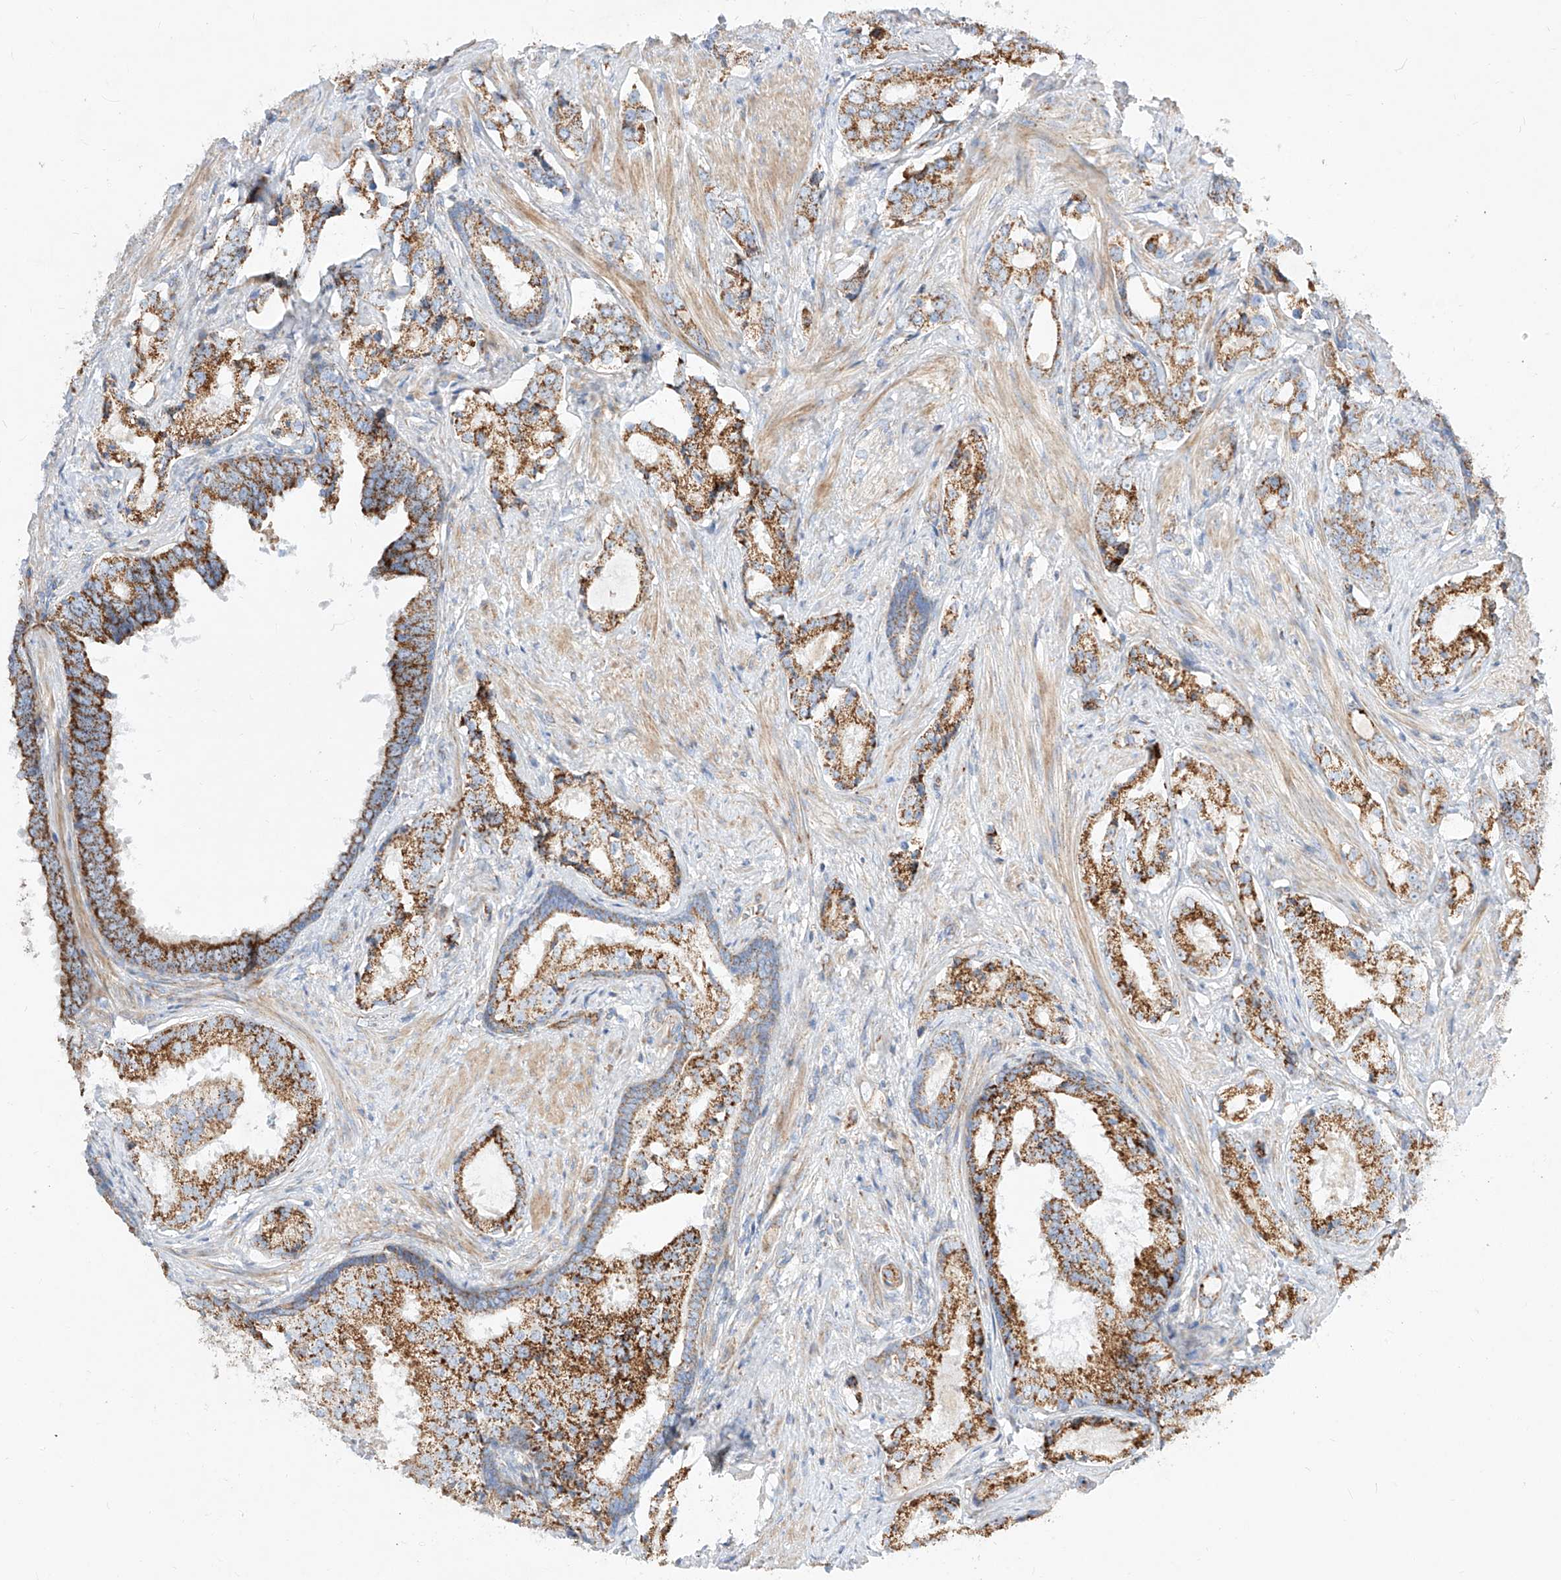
{"staining": {"intensity": "strong", "quantity": ">75%", "location": "cytoplasmic/membranous"}, "tissue": "prostate cancer", "cell_type": "Tumor cells", "image_type": "cancer", "snomed": [{"axis": "morphology", "description": "Adenocarcinoma, High grade"}, {"axis": "topography", "description": "Prostate"}], "caption": "Adenocarcinoma (high-grade) (prostate) was stained to show a protein in brown. There is high levels of strong cytoplasmic/membranous expression in approximately >75% of tumor cells. The staining was performed using DAB, with brown indicating positive protein expression. Nuclei are stained blue with hematoxylin.", "gene": "CST9", "patient": {"sex": "male", "age": 58}}